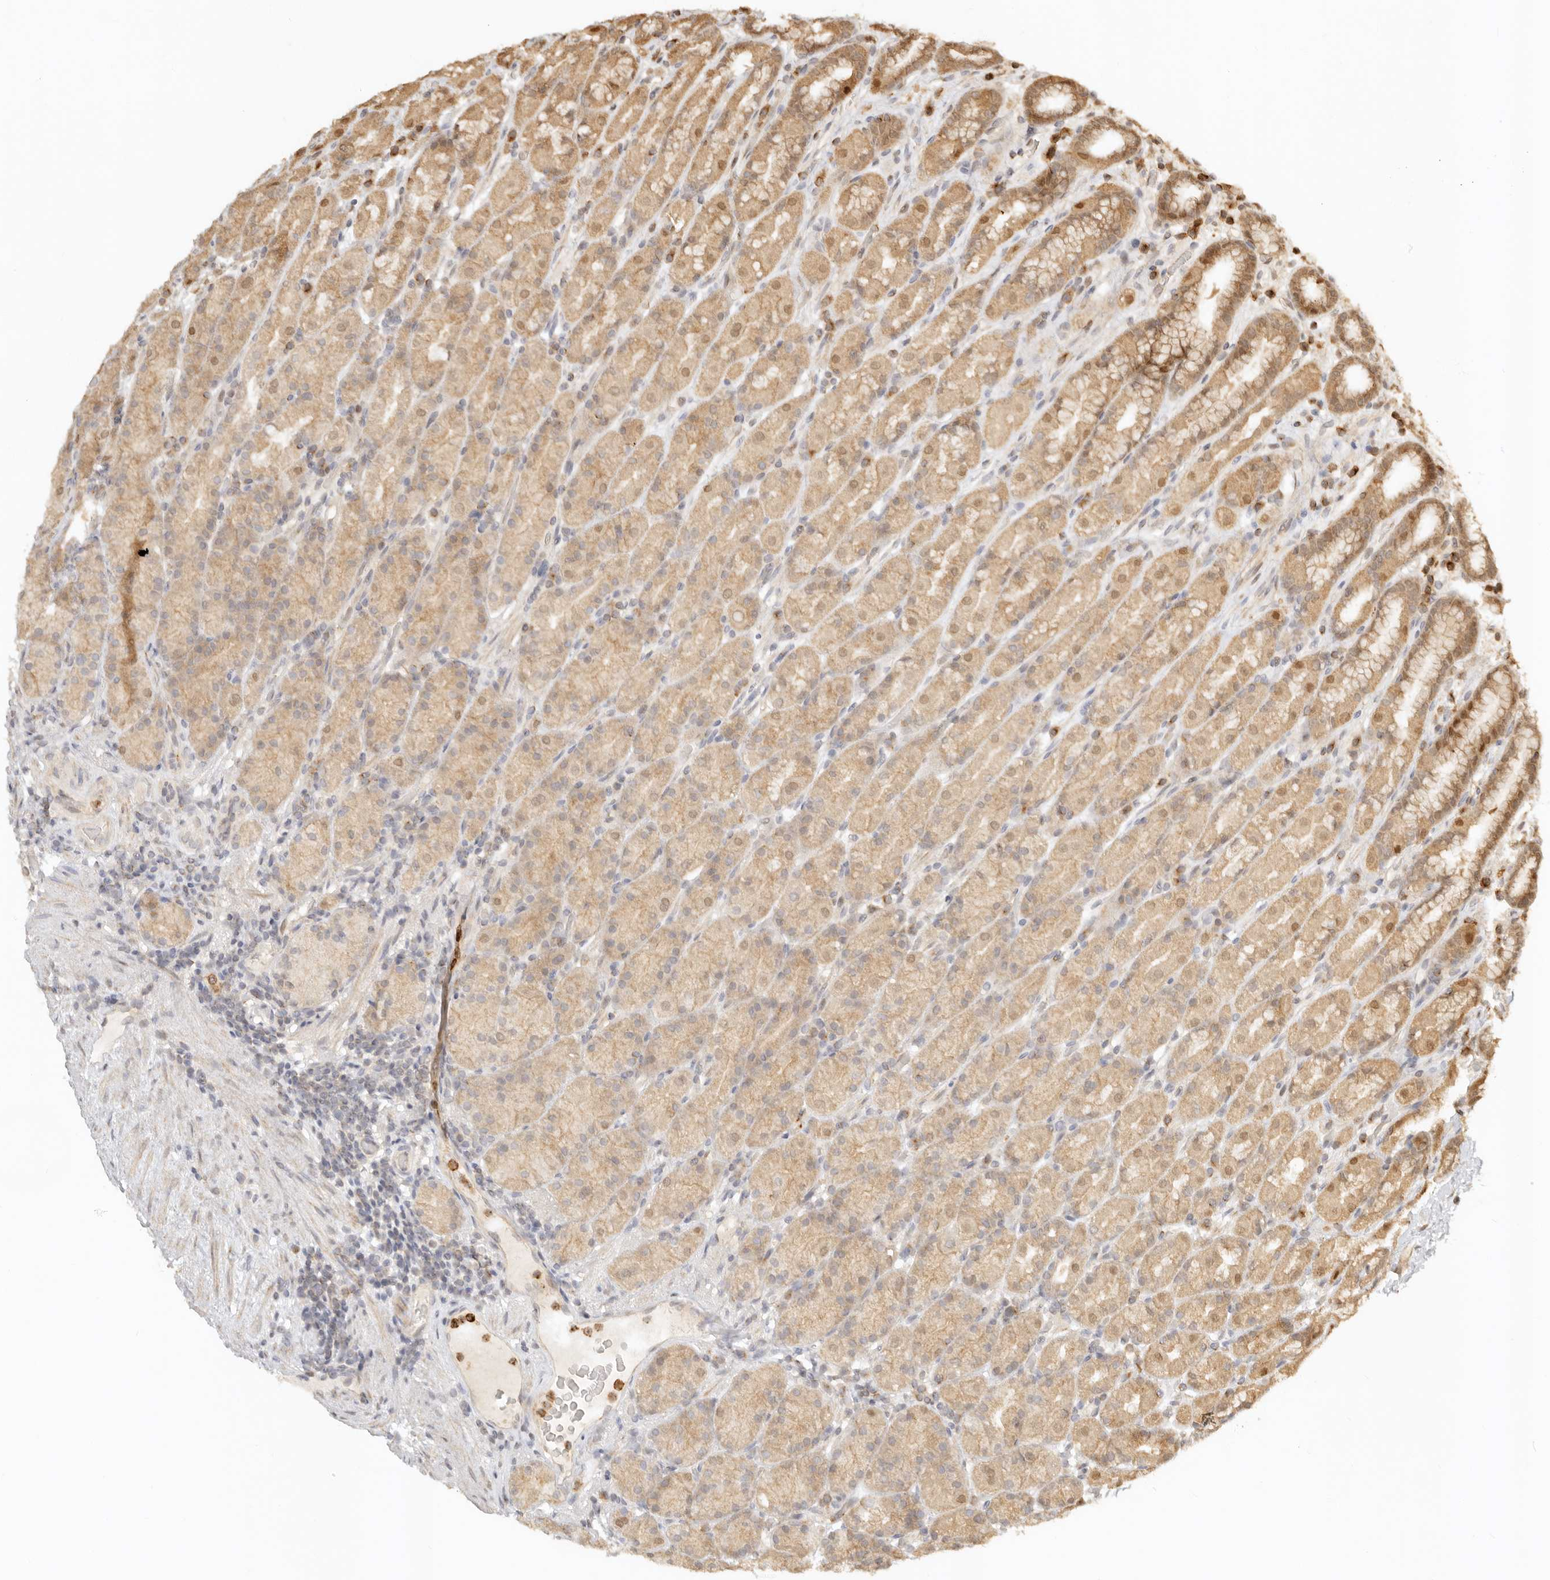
{"staining": {"intensity": "moderate", "quantity": ">75%", "location": "cytoplasmic/membranous,nuclear"}, "tissue": "stomach", "cell_type": "Glandular cells", "image_type": "normal", "snomed": [{"axis": "morphology", "description": "Normal tissue, NOS"}, {"axis": "topography", "description": "Stomach, upper"}], "caption": "IHC of normal stomach displays medium levels of moderate cytoplasmic/membranous,nuclear expression in about >75% of glandular cells.", "gene": "KIF2B", "patient": {"sex": "male", "age": 68}}